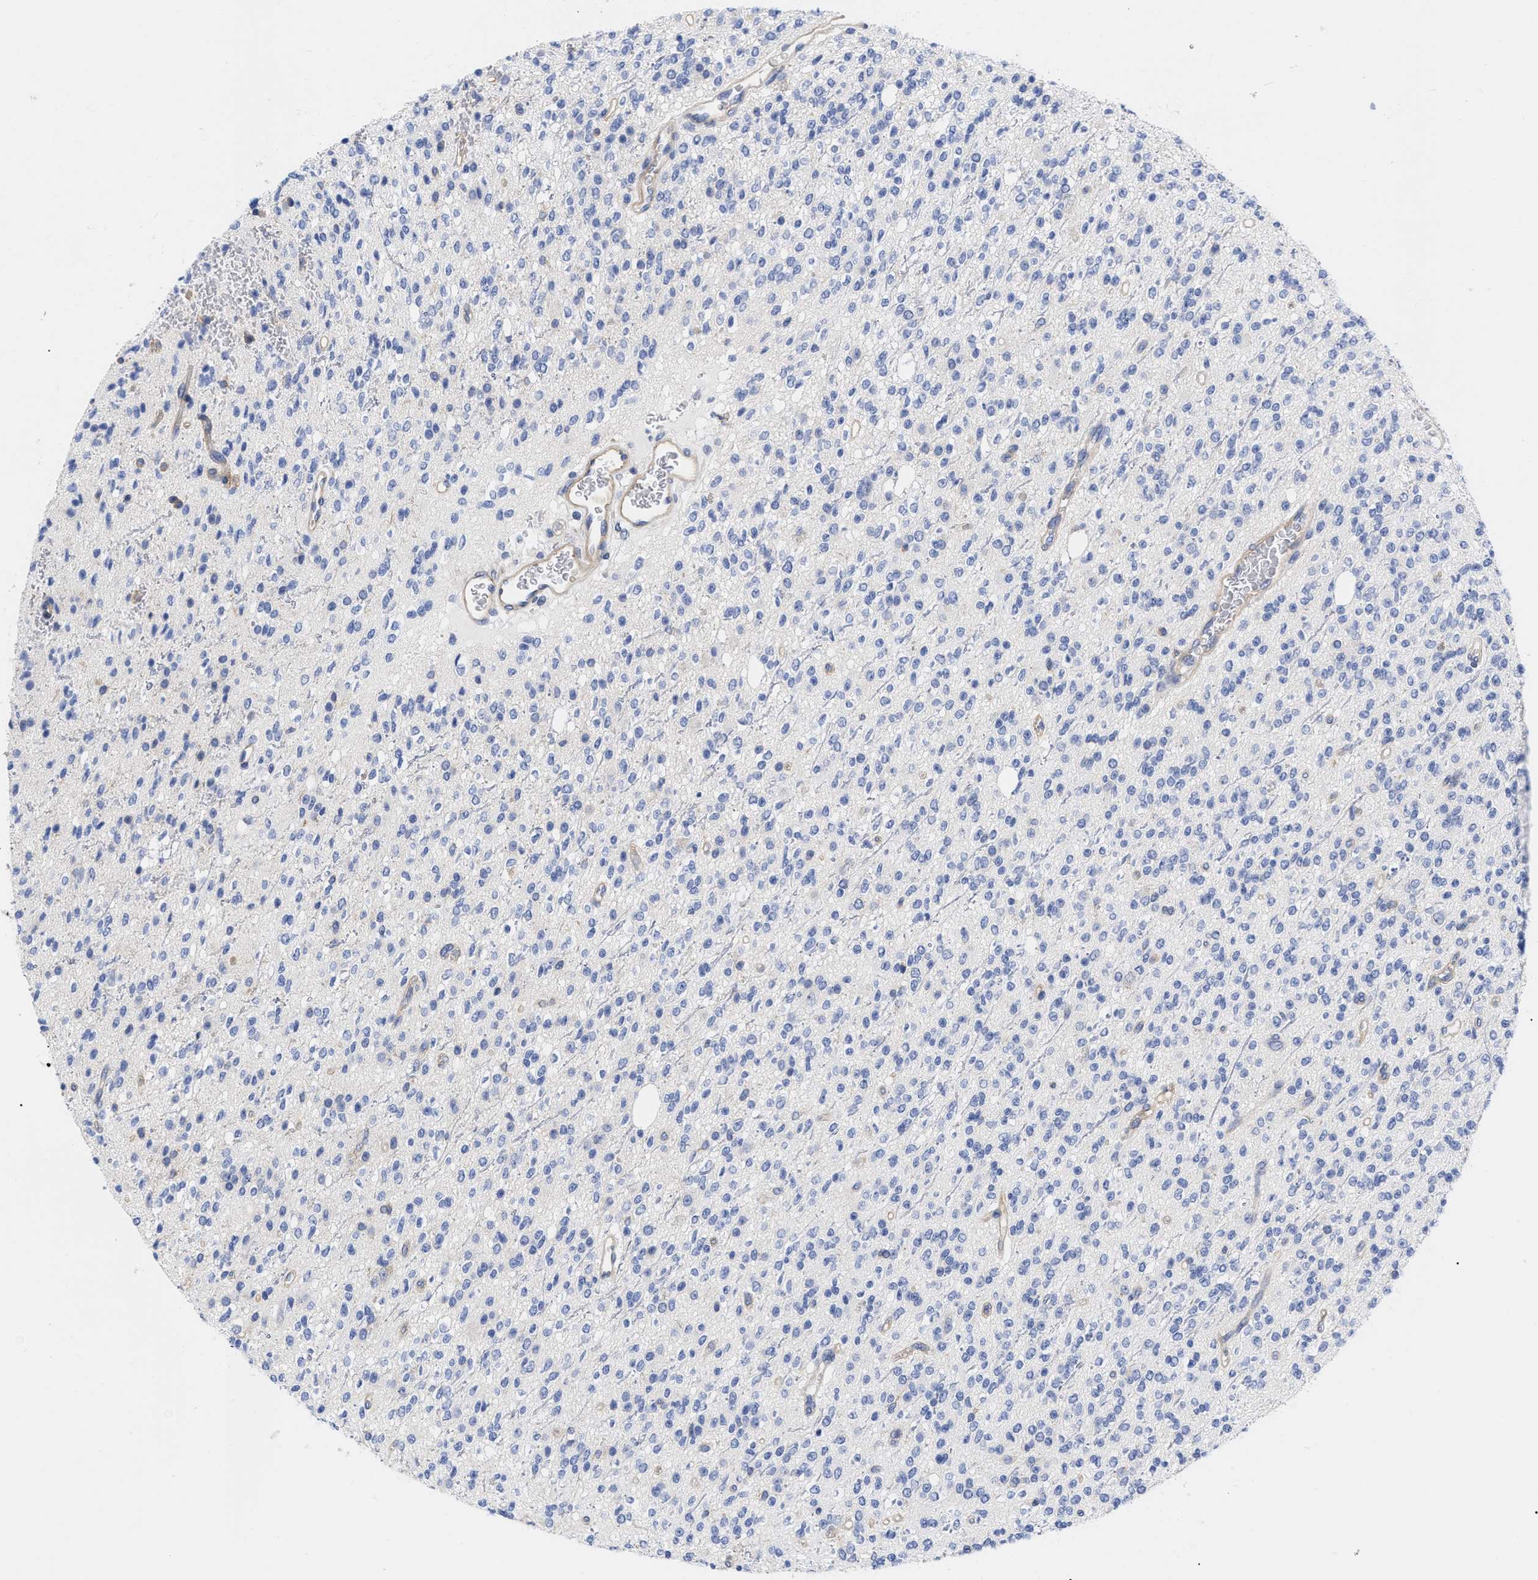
{"staining": {"intensity": "negative", "quantity": "none", "location": "none"}, "tissue": "glioma", "cell_type": "Tumor cells", "image_type": "cancer", "snomed": [{"axis": "morphology", "description": "Glioma, malignant, High grade"}, {"axis": "topography", "description": "Brain"}], "caption": "Immunohistochemistry photomicrograph of neoplastic tissue: malignant glioma (high-grade) stained with DAB (3,3'-diaminobenzidine) displays no significant protein positivity in tumor cells.", "gene": "IRAG2", "patient": {"sex": "male", "age": 34}}